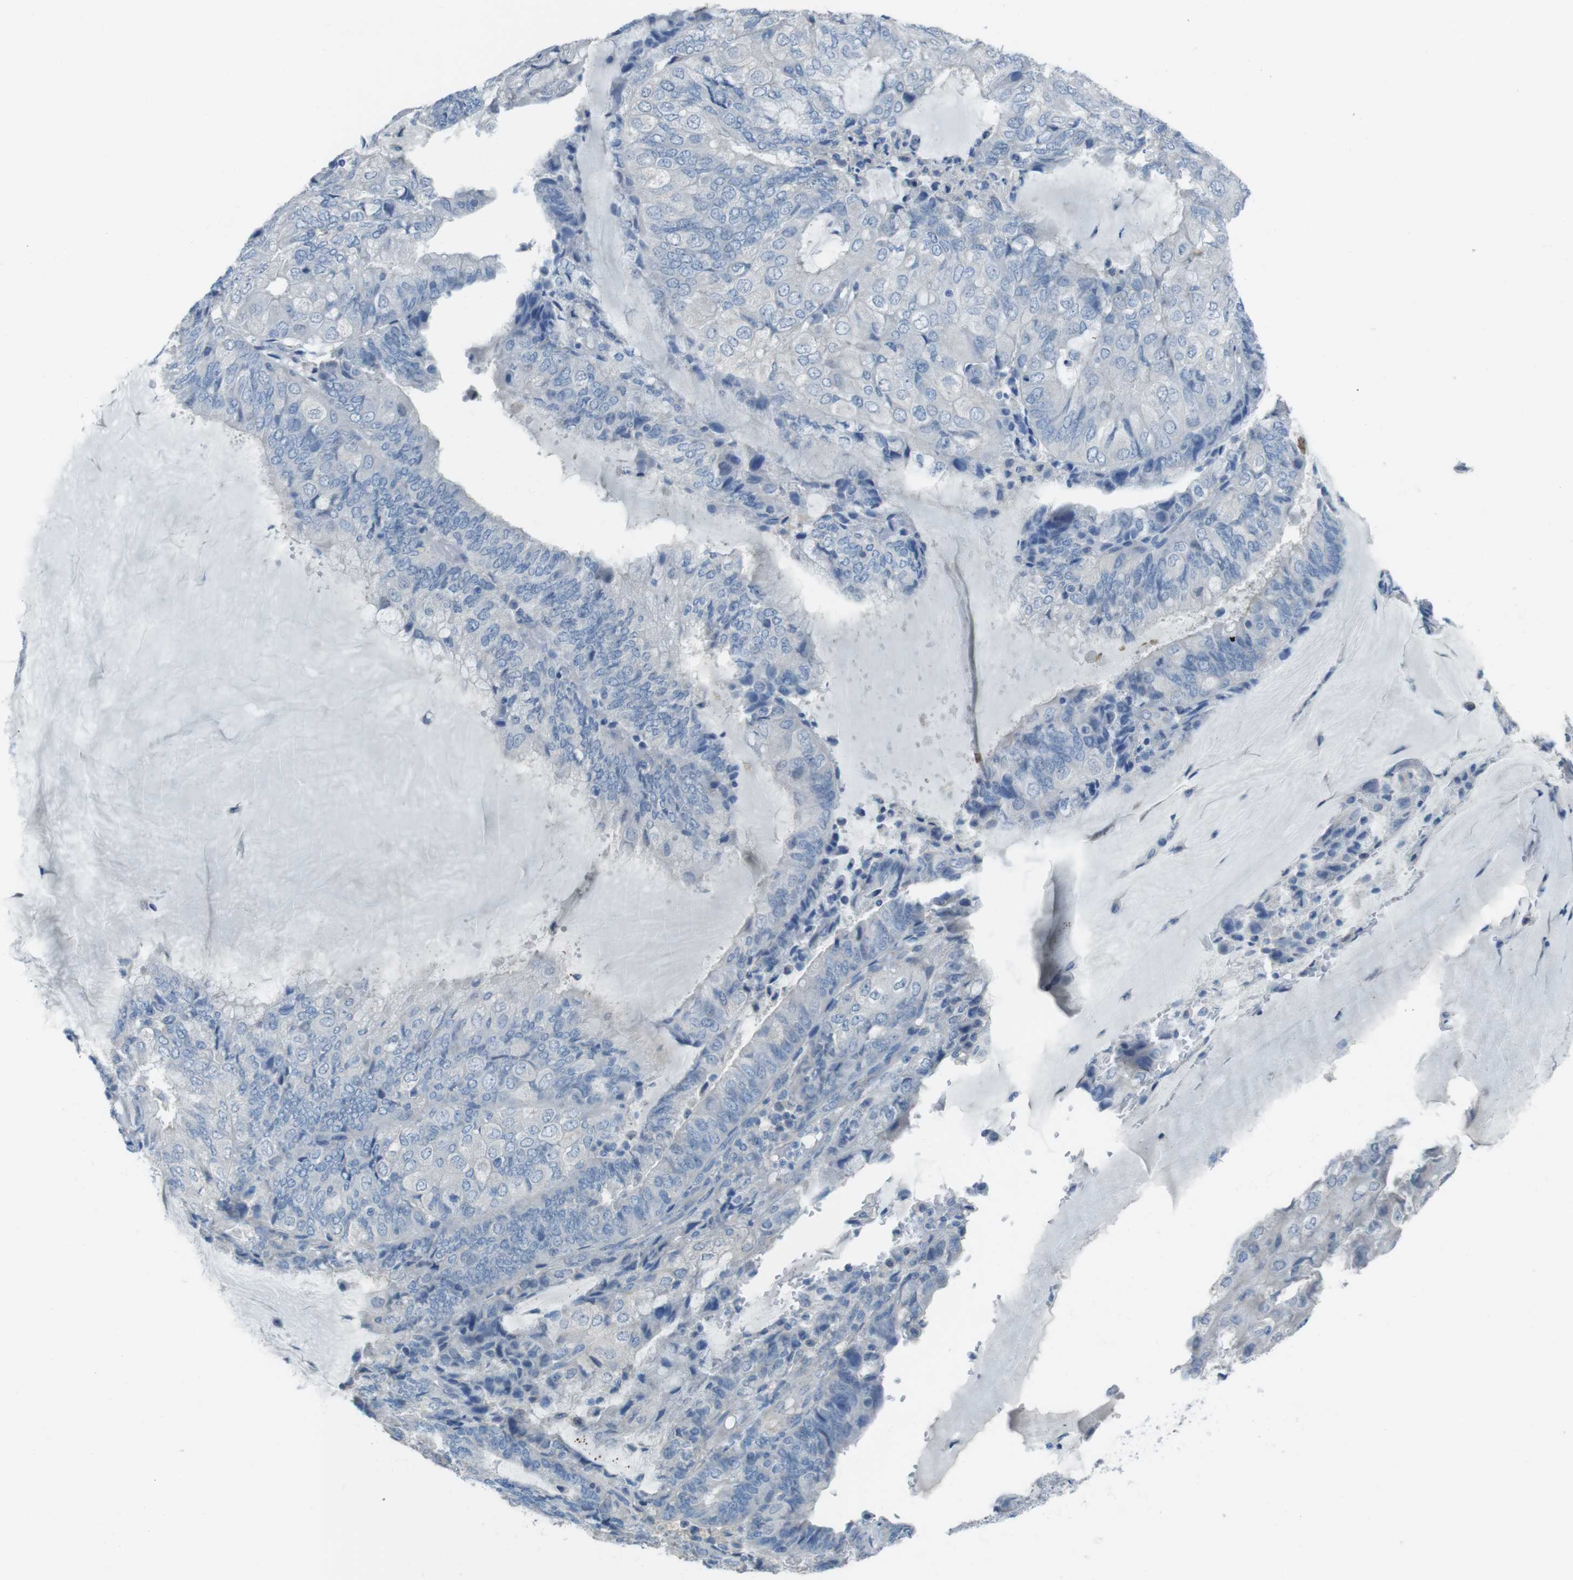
{"staining": {"intensity": "negative", "quantity": "none", "location": "none"}, "tissue": "endometrial cancer", "cell_type": "Tumor cells", "image_type": "cancer", "snomed": [{"axis": "morphology", "description": "Adenocarcinoma, NOS"}, {"axis": "topography", "description": "Endometrium"}], "caption": "Immunohistochemistry of adenocarcinoma (endometrial) demonstrates no staining in tumor cells.", "gene": "CYP2C8", "patient": {"sex": "female", "age": 81}}